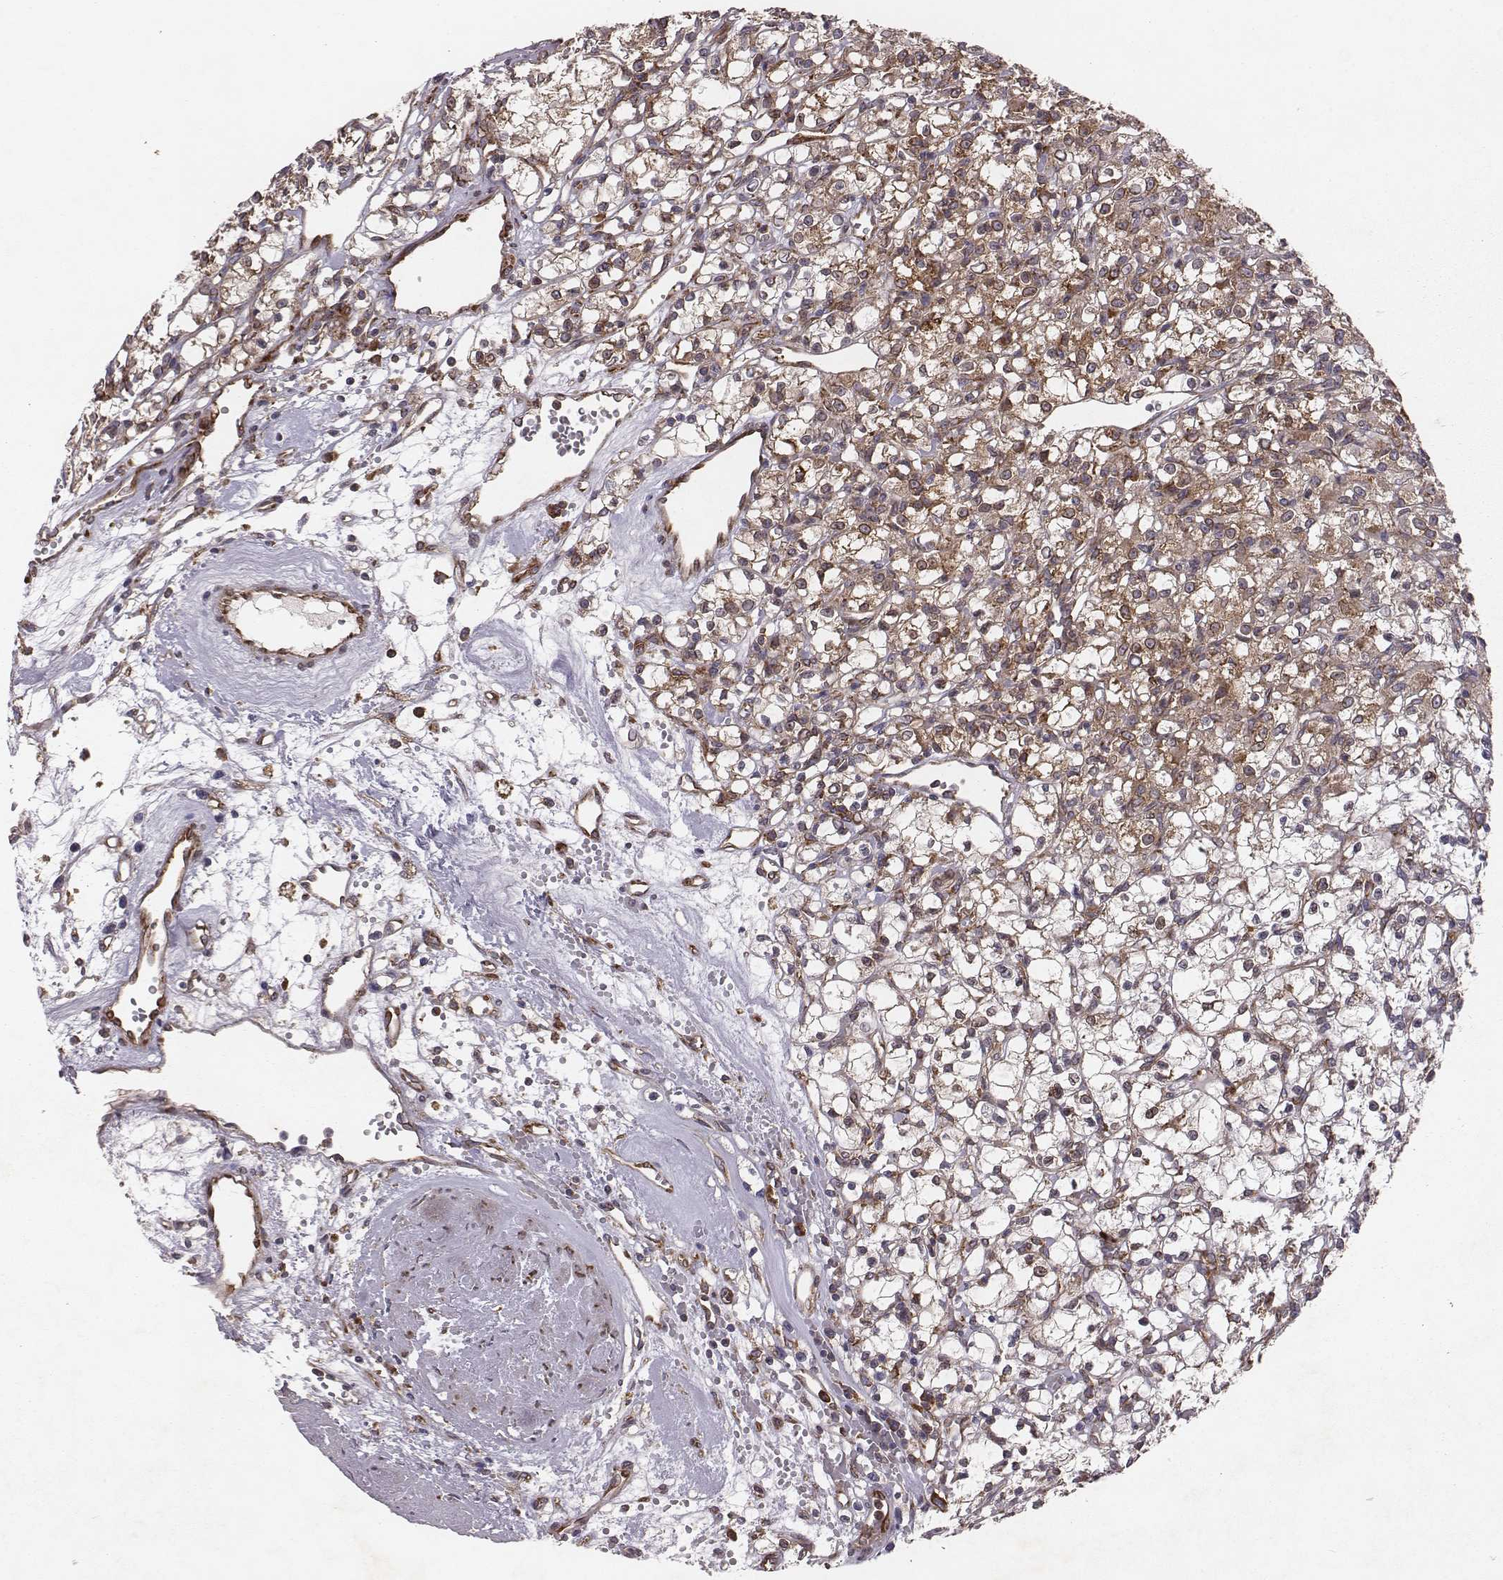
{"staining": {"intensity": "moderate", "quantity": ">75%", "location": "cytoplasmic/membranous,nuclear"}, "tissue": "renal cancer", "cell_type": "Tumor cells", "image_type": "cancer", "snomed": [{"axis": "morphology", "description": "Adenocarcinoma, NOS"}, {"axis": "topography", "description": "Kidney"}], "caption": "Immunohistochemistry (IHC) (DAB) staining of human renal cancer shows moderate cytoplasmic/membranous and nuclear protein expression in approximately >75% of tumor cells. The staining was performed using DAB to visualize the protein expression in brown, while the nuclei were stained in blue with hematoxylin (Magnification: 20x).", "gene": "TXLNA", "patient": {"sex": "female", "age": 59}}